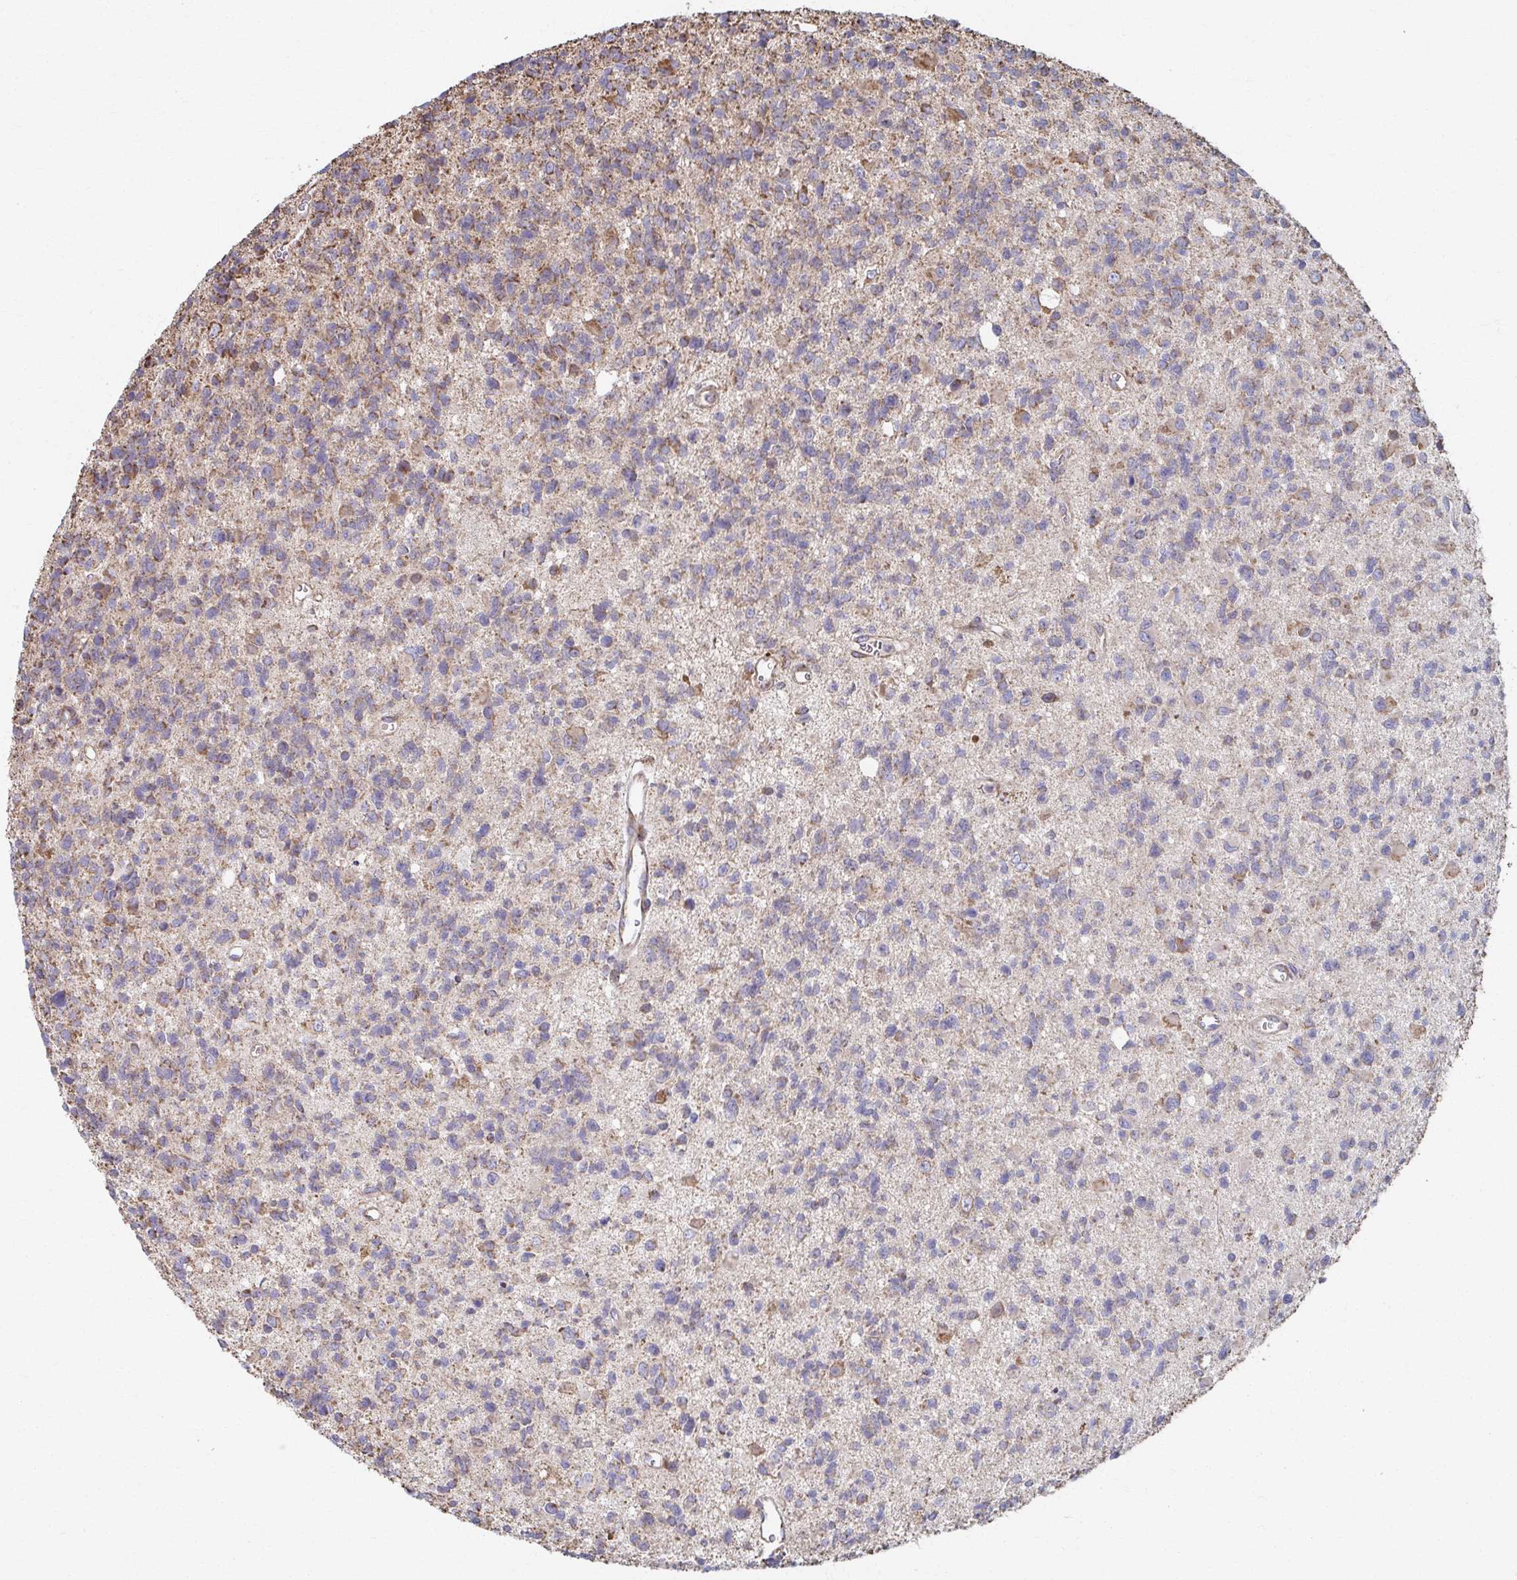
{"staining": {"intensity": "moderate", "quantity": "<25%", "location": "cytoplasmic/membranous"}, "tissue": "glioma", "cell_type": "Tumor cells", "image_type": "cancer", "snomed": [{"axis": "morphology", "description": "Glioma, malignant, High grade"}, {"axis": "topography", "description": "Brain"}], "caption": "Immunohistochemistry (IHC) photomicrograph of neoplastic tissue: human glioma stained using immunohistochemistry (IHC) exhibits low levels of moderate protein expression localized specifically in the cytoplasmic/membranous of tumor cells, appearing as a cytoplasmic/membranous brown color.", "gene": "SAT1", "patient": {"sex": "male", "age": 29}}